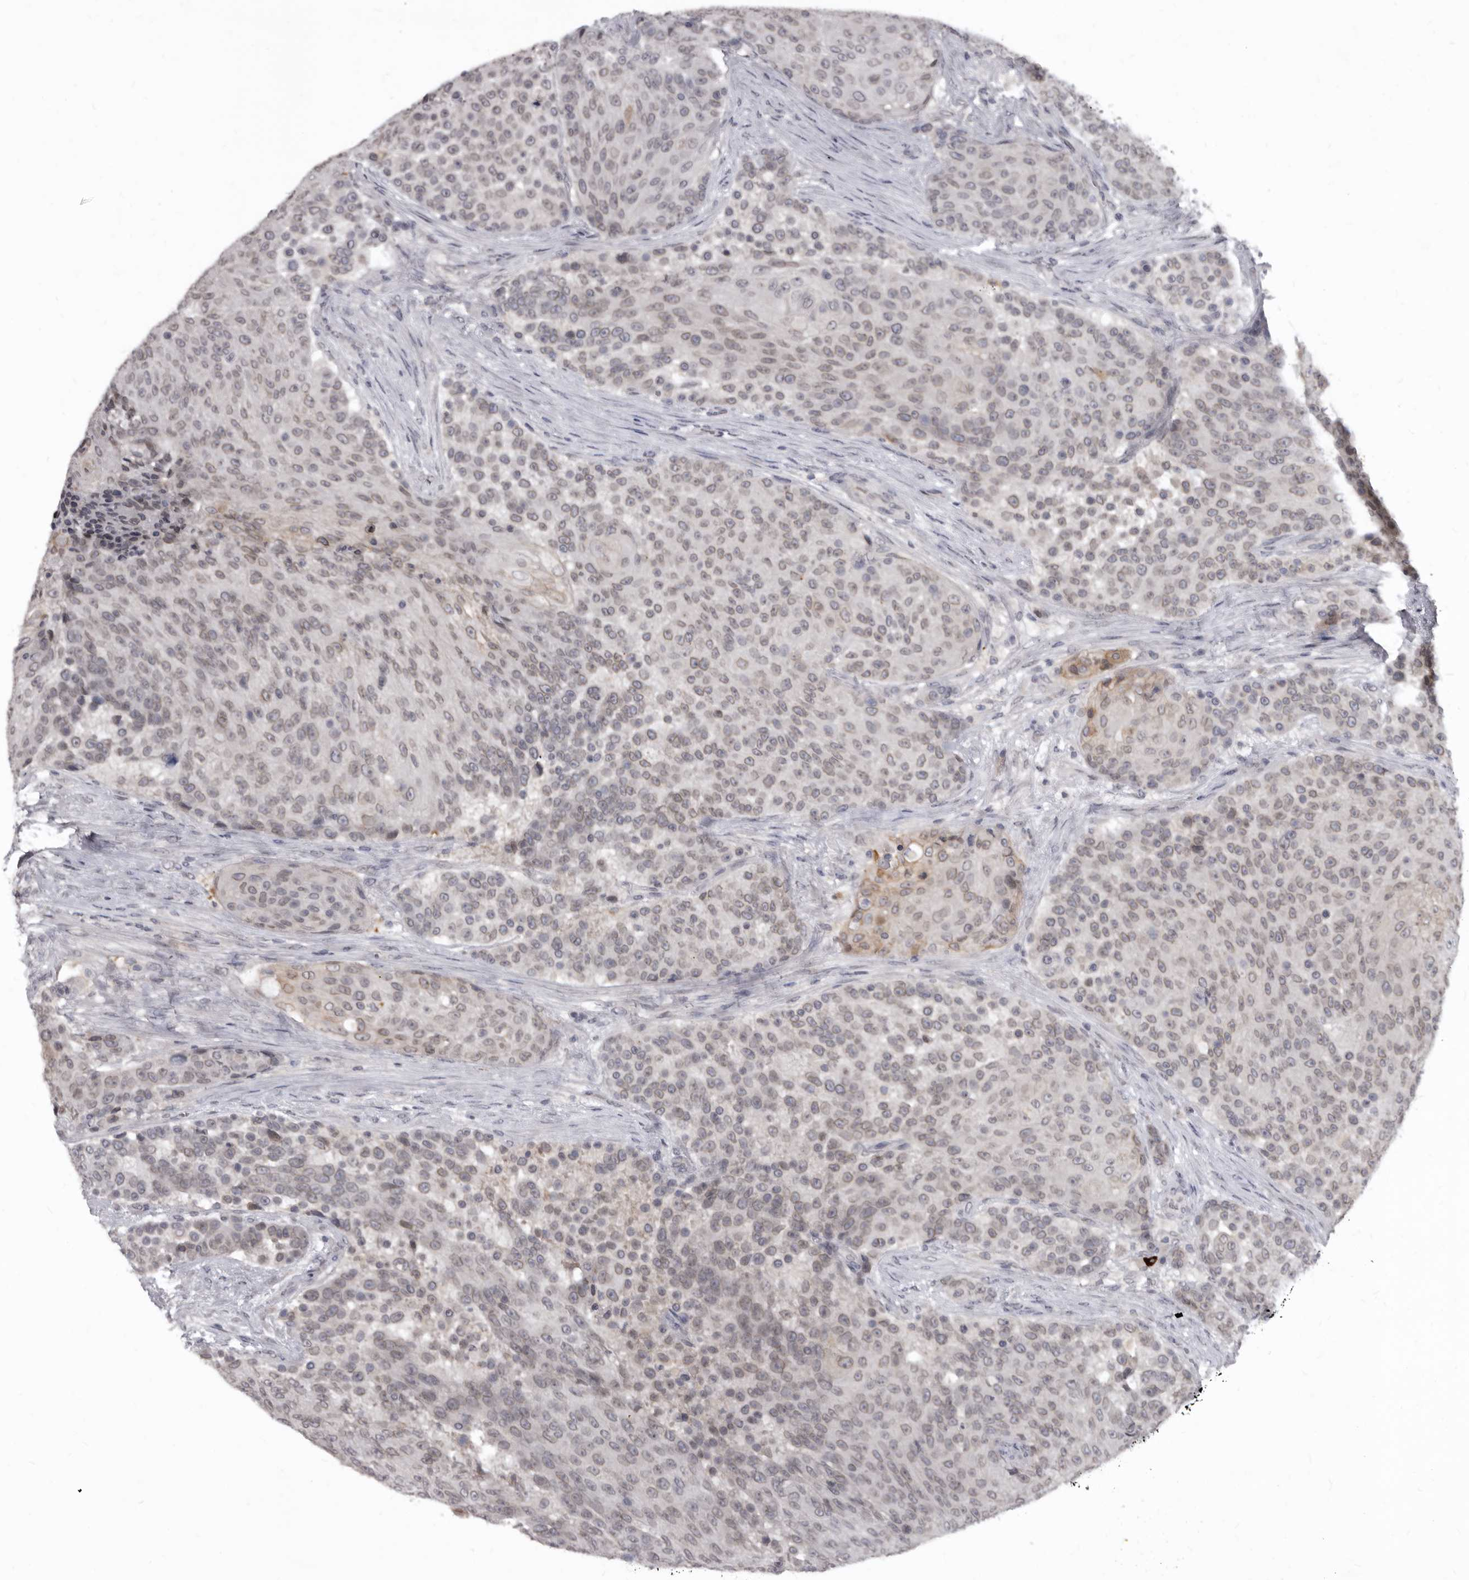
{"staining": {"intensity": "weak", "quantity": "25%-75%", "location": "nuclear"}, "tissue": "urothelial cancer", "cell_type": "Tumor cells", "image_type": "cancer", "snomed": [{"axis": "morphology", "description": "Urothelial carcinoma, High grade"}, {"axis": "topography", "description": "Urinary bladder"}], "caption": "Immunohistochemical staining of human urothelial cancer reveals low levels of weak nuclear expression in approximately 25%-75% of tumor cells.", "gene": "SULT1E1", "patient": {"sex": "female", "age": 63}}